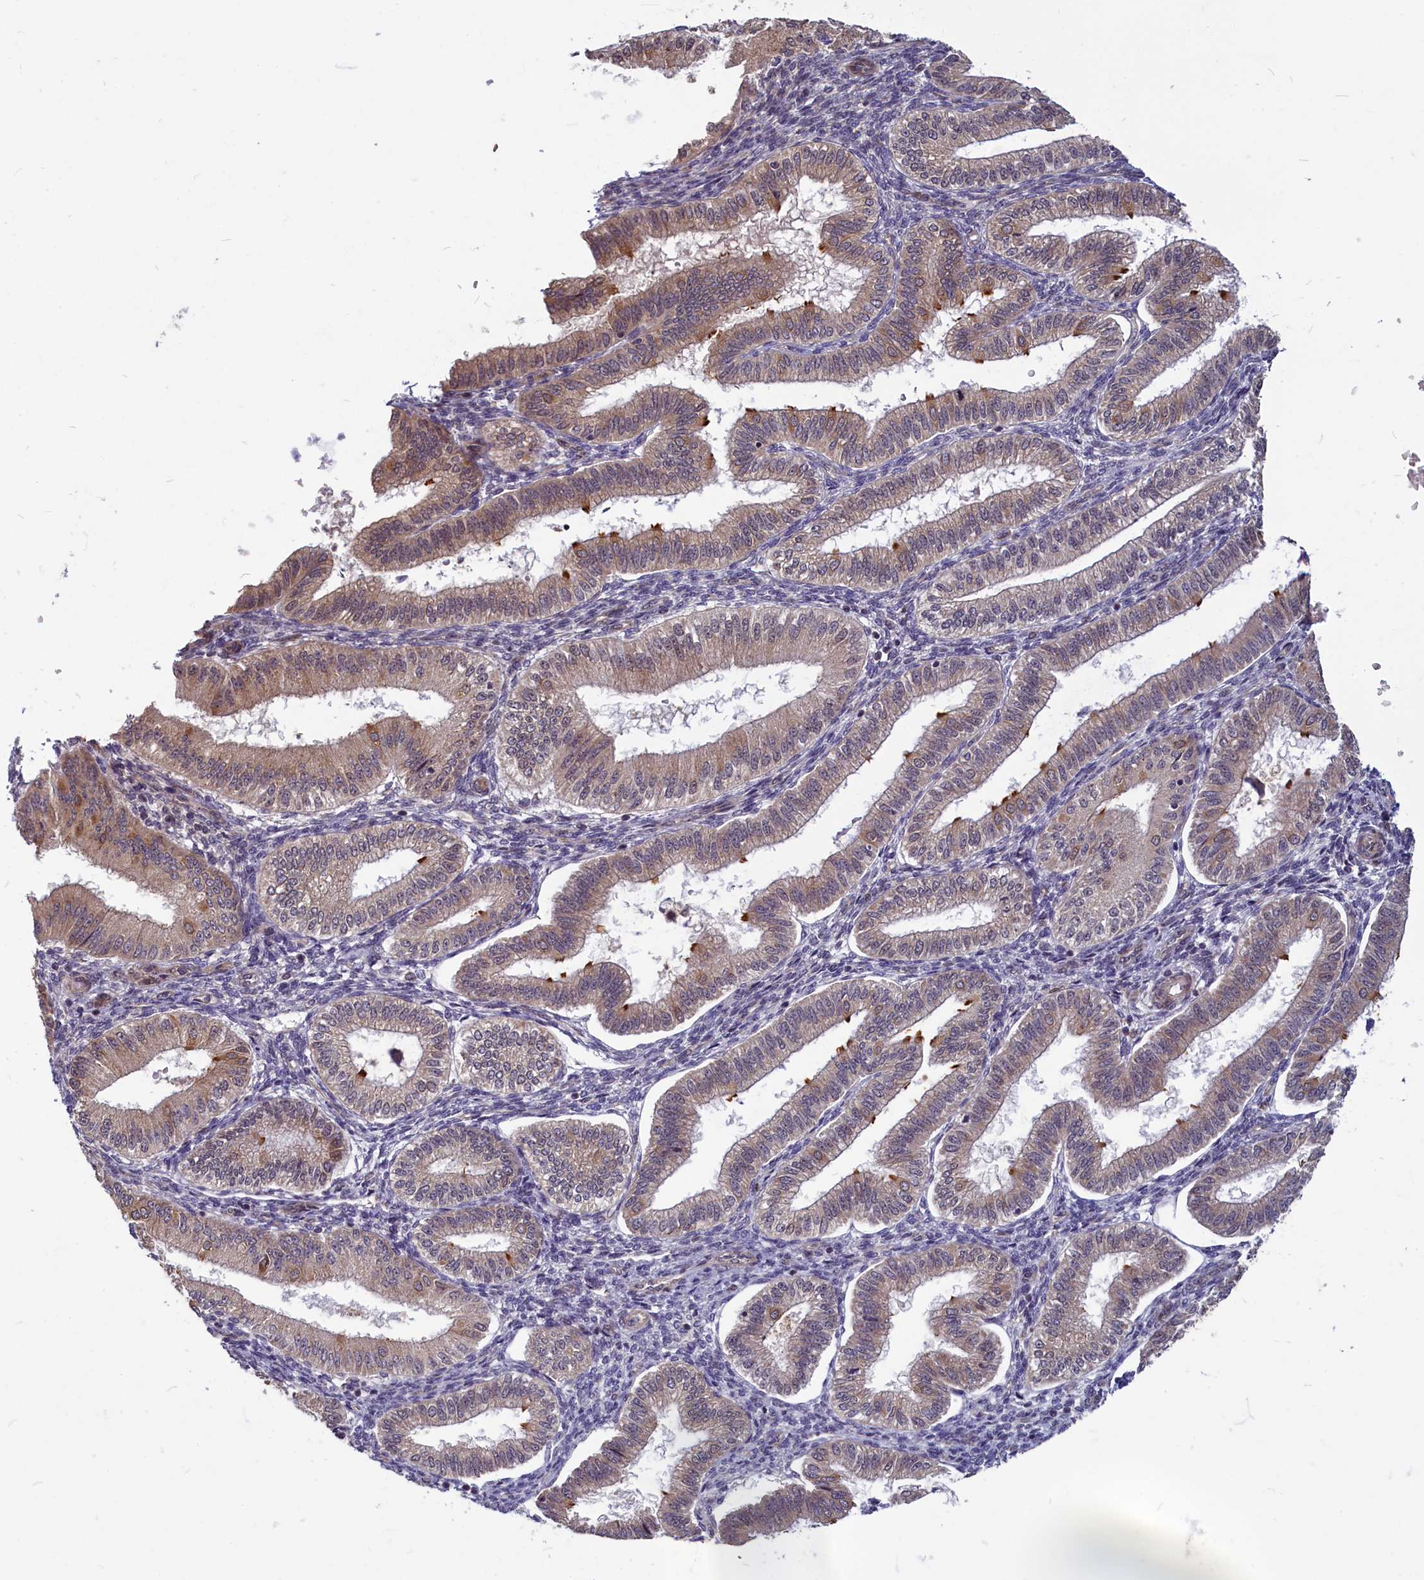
{"staining": {"intensity": "moderate", "quantity": "<25%", "location": "cytoplasmic/membranous"}, "tissue": "endometrium", "cell_type": "Cells in endometrial stroma", "image_type": "normal", "snomed": [{"axis": "morphology", "description": "Normal tissue, NOS"}, {"axis": "topography", "description": "Endometrium"}], "caption": "The micrograph displays immunohistochemical staining of unremarkable endometrium. There is moderate cytoplasmic/membranous staining is present in approximately <25% of cells in endometrial stroma.", "gene": "ENSG00000274944", "patient": {"sex": "female", "age": 39}}